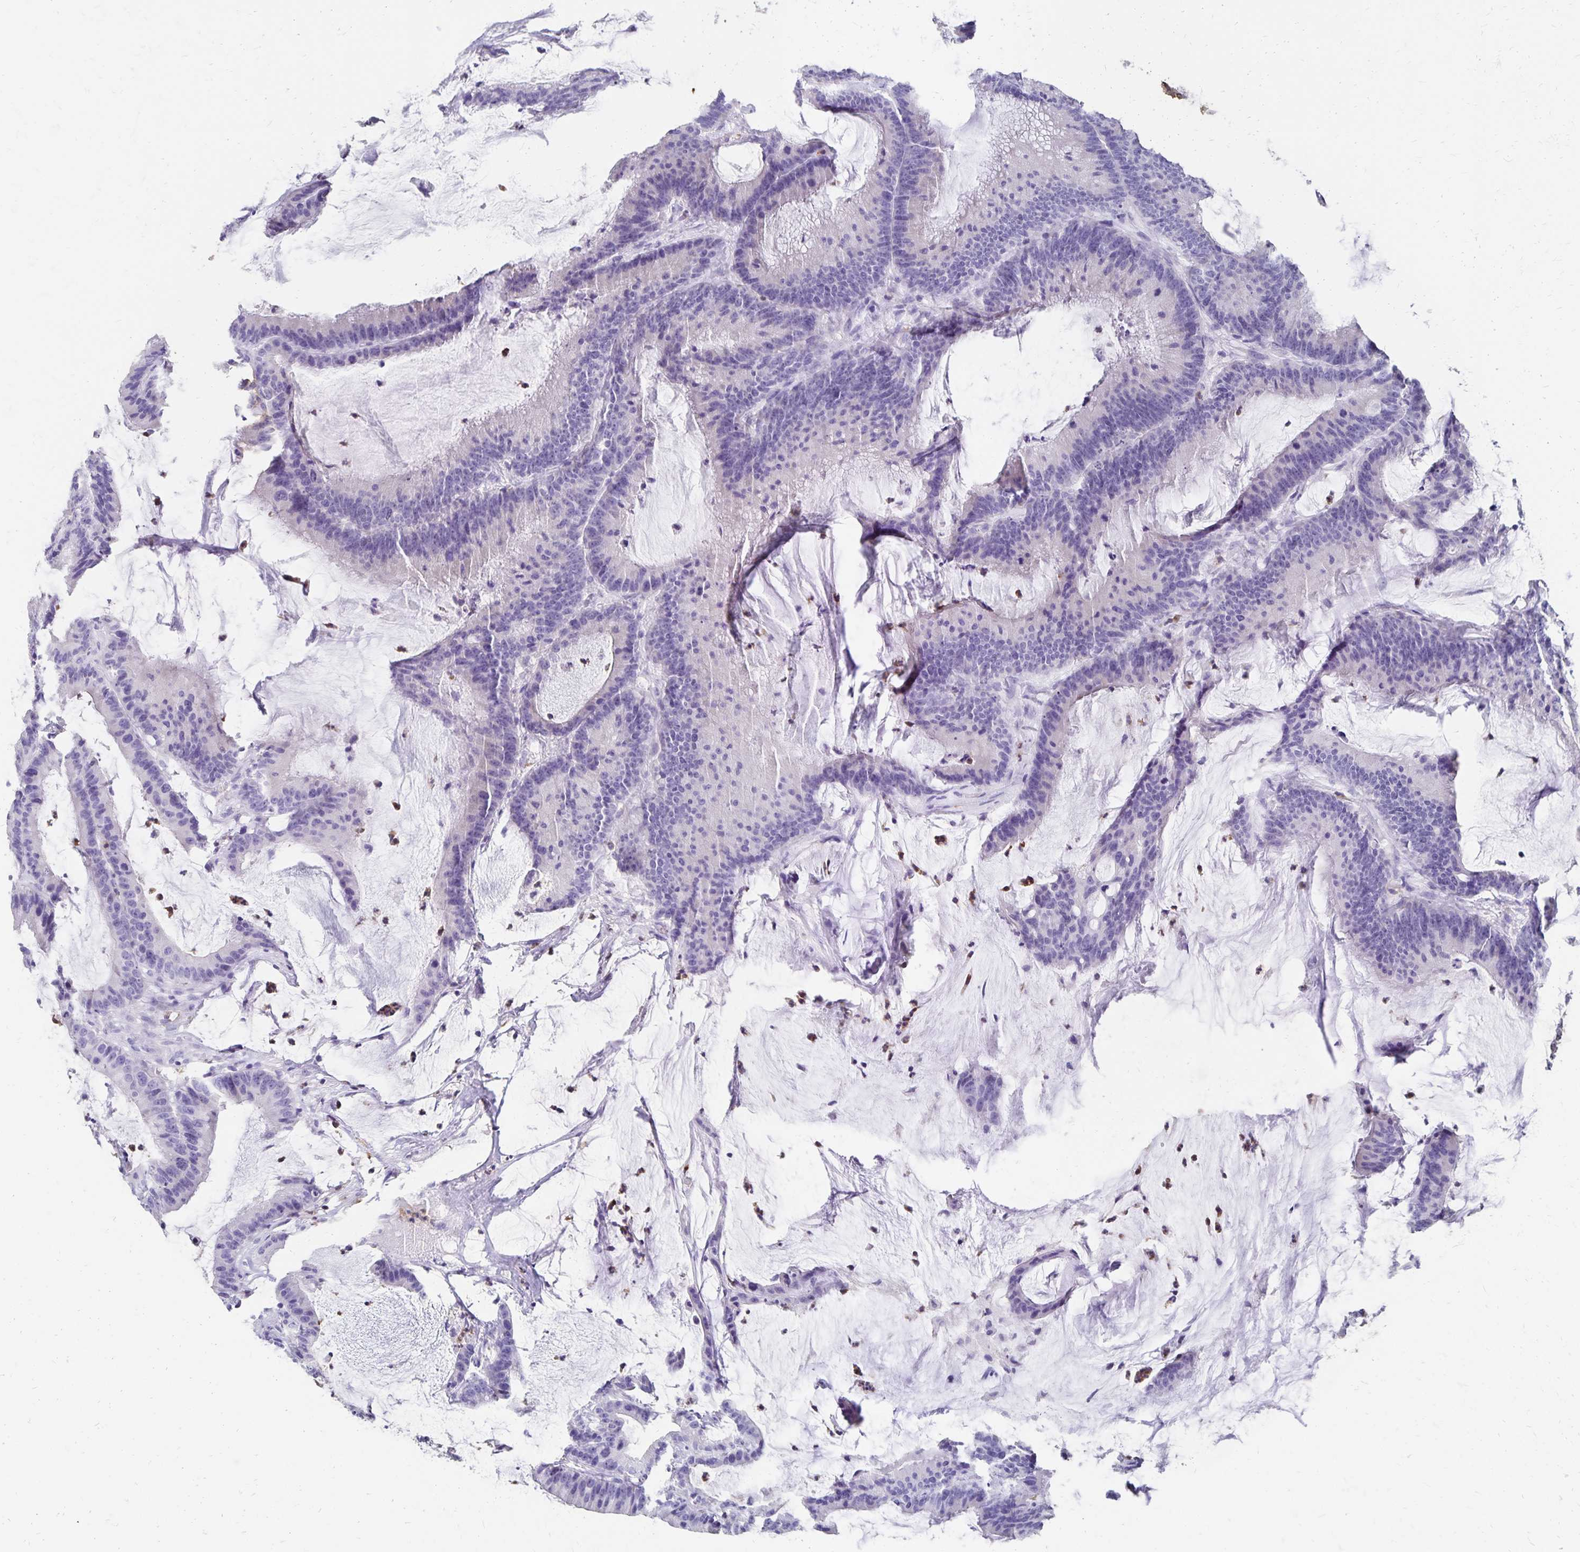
{"staining": {"intensity": "negative", "quantity": "none", "location": "none"}, "tissue": "colorectal cancer", "cell_type": "Tumor cells", "image_type": "cancer", "snomed": [{"axis": "morphology", "description": "Adenocarcinoma, NOS"}, {"axis": "topography", "description": "Colon"}], "caption": "A micrograph of human colorectal adenocarcinoma is negative for staining in tumor cells.", "gene": "DYNLT4", "patient": {"sex": "female", "age": 78}}